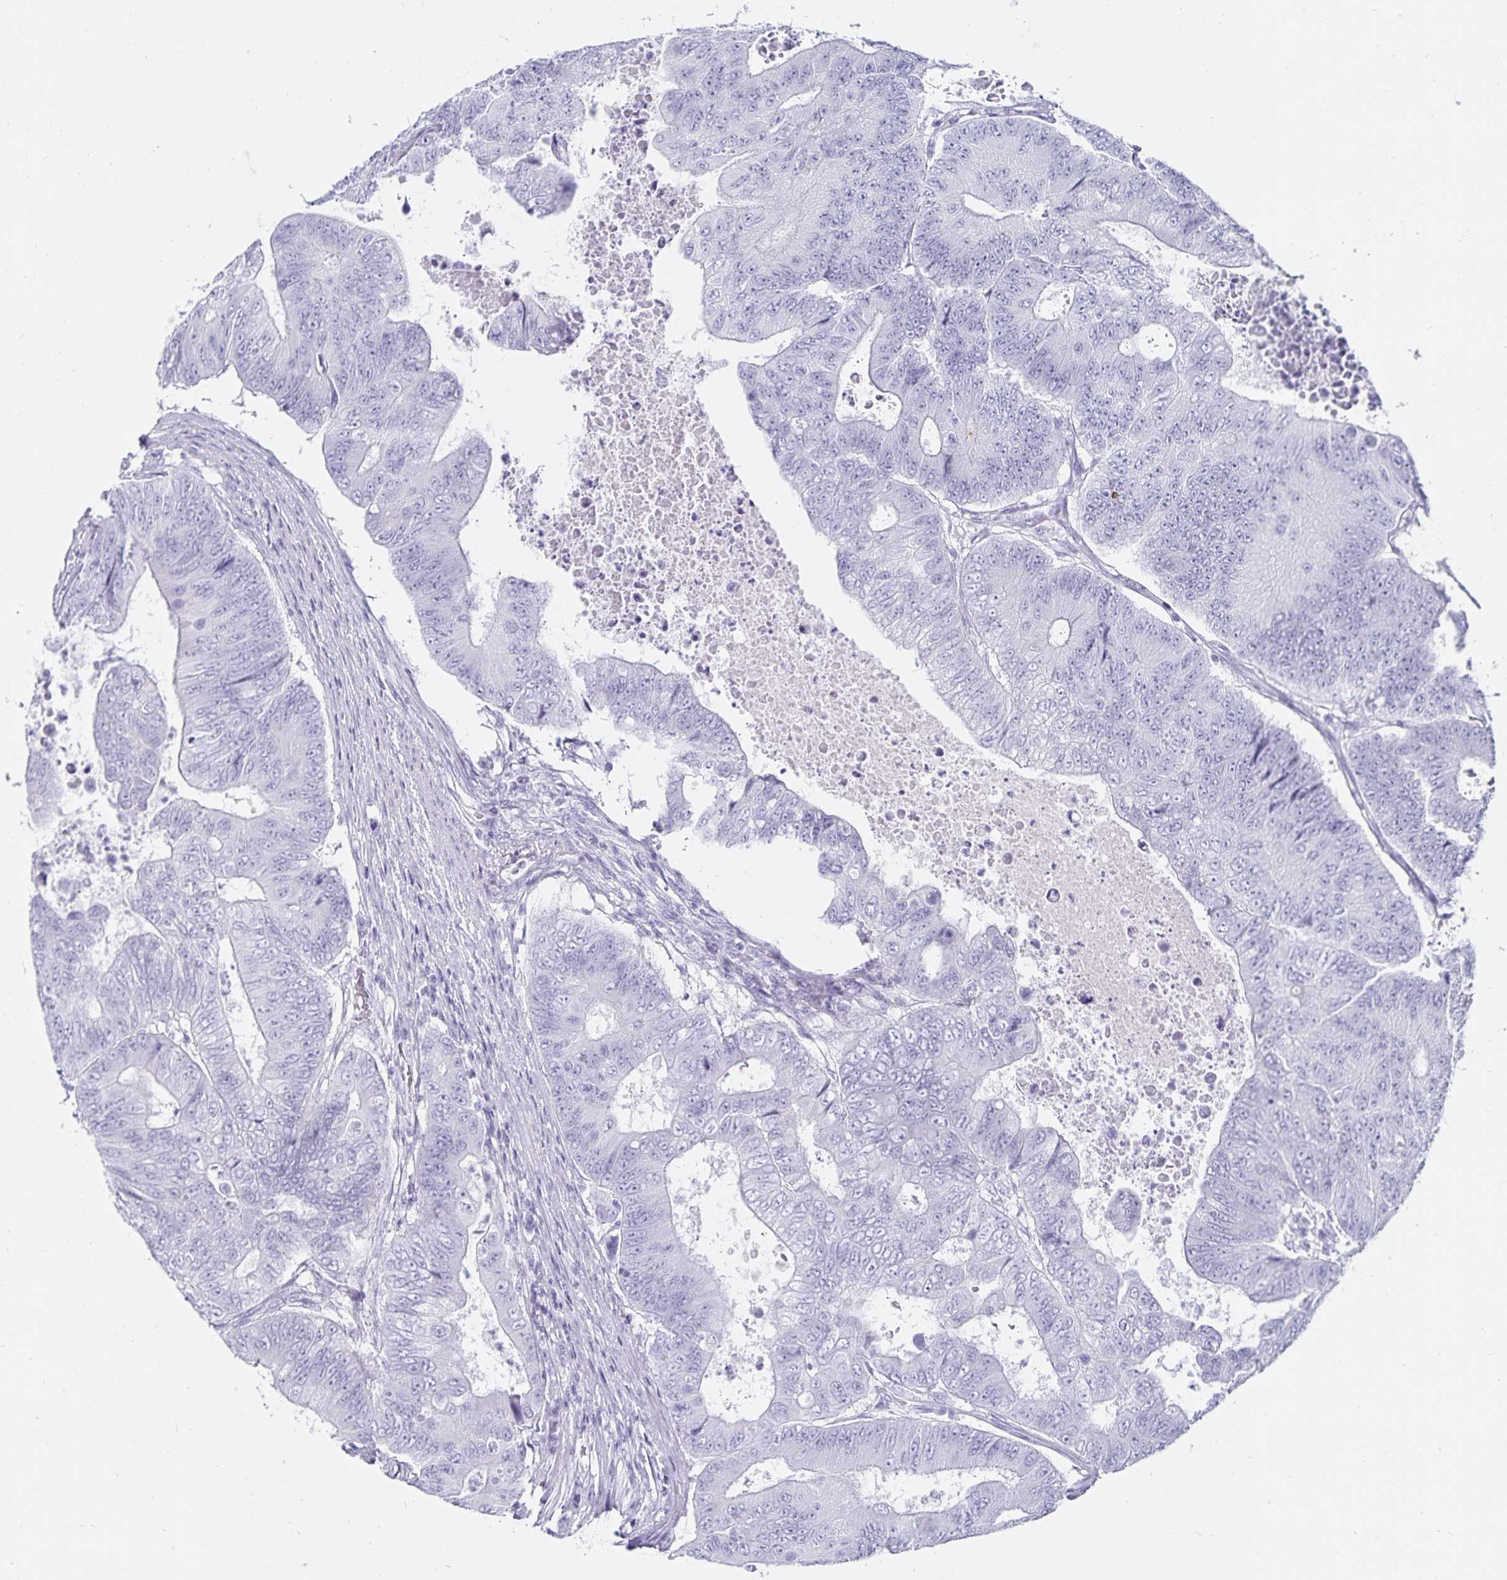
{"staining": {"intensity": "negative", "quantity": "none", "location": "none"}, "tissue": "colorectal cancer", "cell_type": "Tumor cells", "image_type": "cancer", "snomed": [{"axis": "morphology", "description": "Adenocarcinoma, NOS"}, {"axis": "topography", "description": "Colon"}], "caption": "Immunohistochemistry of colorectal cancer (adenocarcinoma) displays no expression in tumor cells. The staining is performed using DAB brown chromogen with nuclei counter-stained in using hematoxylin.", "gene": "DEFA6", "patient": {"sex": "female", "age": 48}}